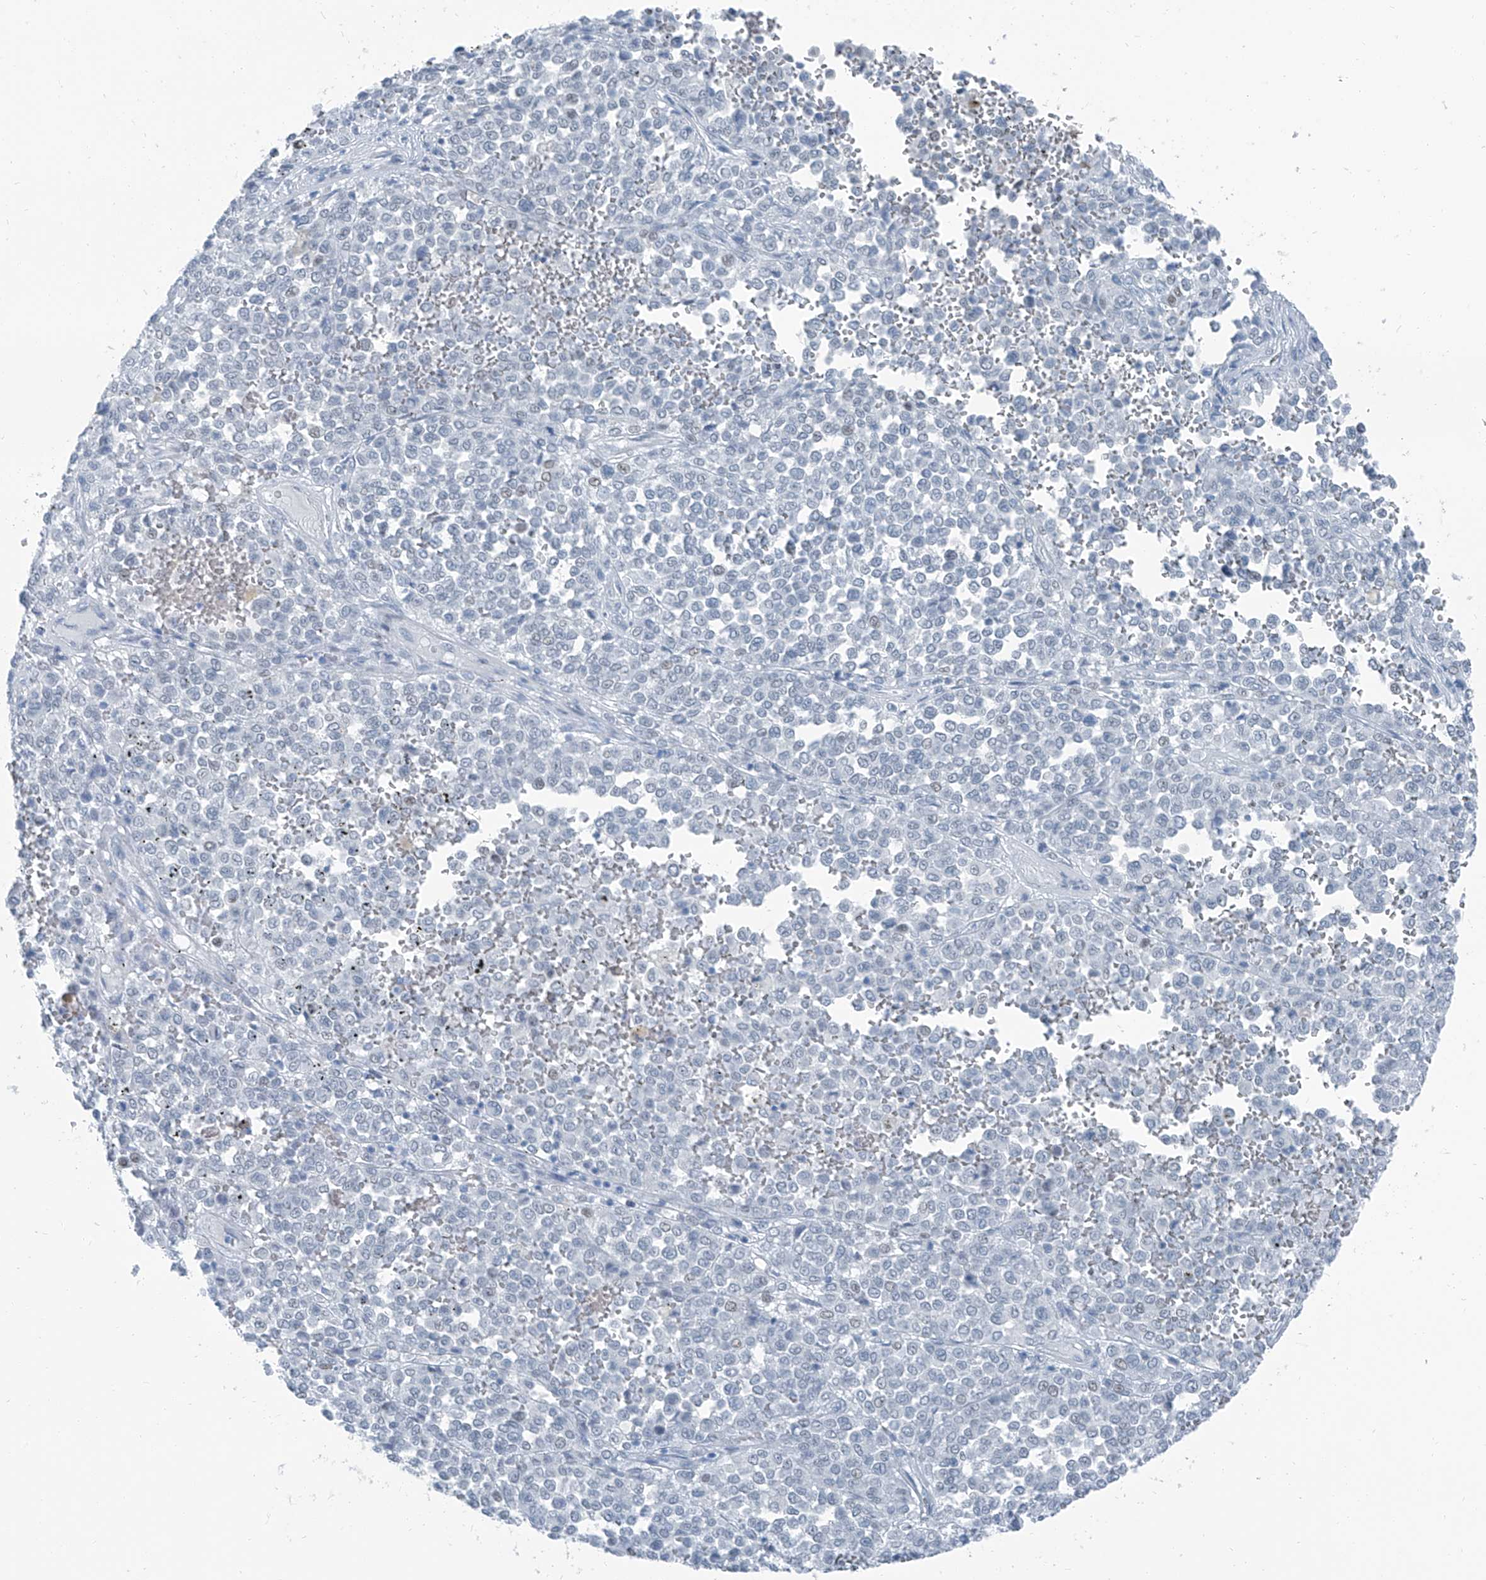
{"staining": {"intensity": "negative", "quantity": "none", "location": "none"}, "tissue": "melanoma", "cell_type": "Tumor cells", "image_type": "cancer", "snomed": [{"axis": "morphology", "description": "Malignant melanoma, Metastatic site"}, {"axis": "topography", "description": "Pancreas"}], "caption": "This is an immunohistochemistry (IHC) image of melanoma. There is no staining in tumor cells.", "gene": "RGN", "patient": {"sex": "female", "age": 30}}